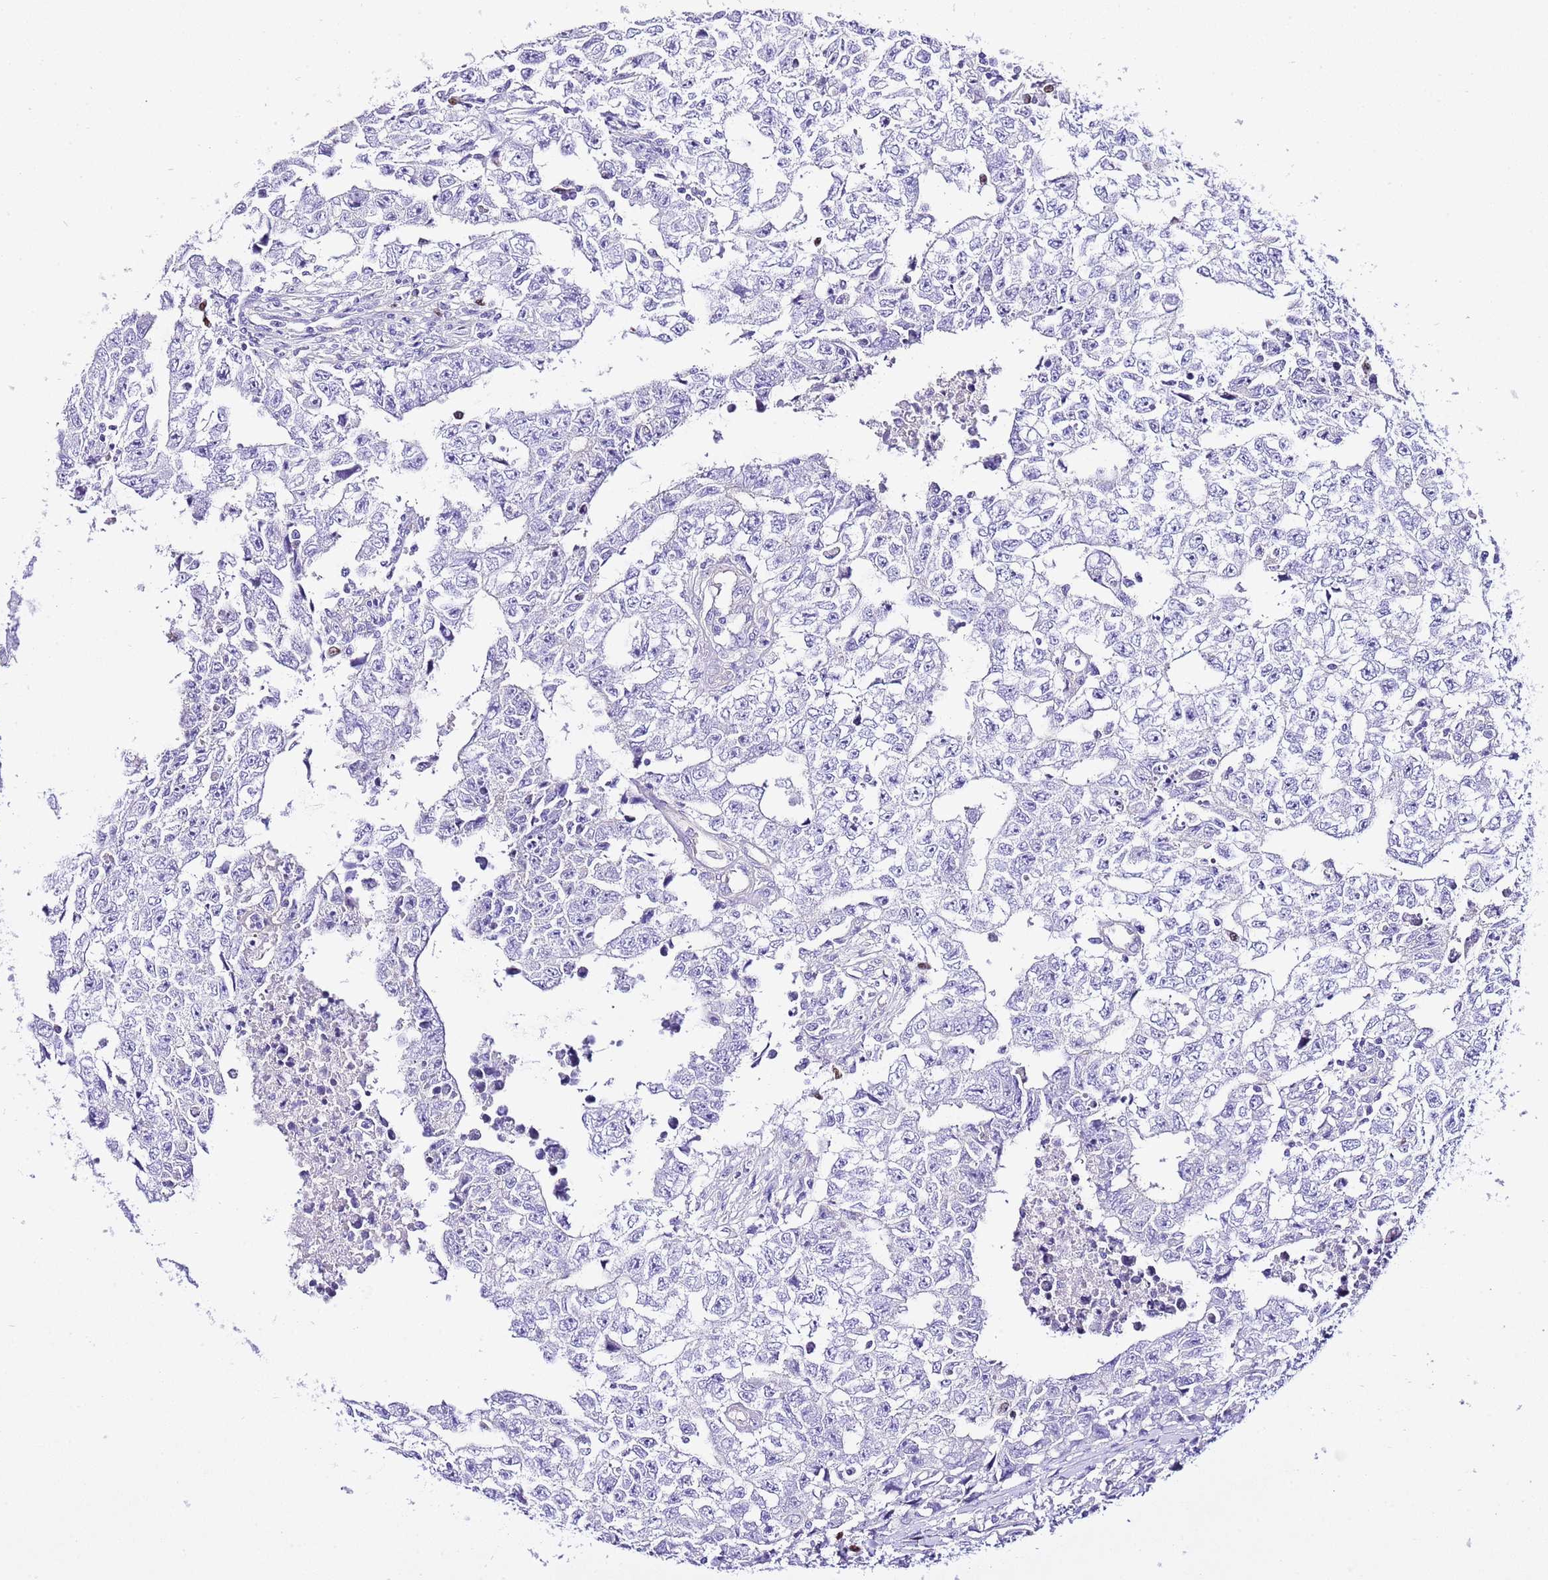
{"staining": {"intensity": "negative", "quantity": "none", "location": "none"}, "tissue": "testis cancer", "cell_type": "Tumor cells", "image_type": "cancer", "snomed": [{"axis": "morphology", "description": "Carcinoma, Embryonal, NOS"}, {"axis": "topography", "description": "Testis"}], "caption": "A histopathology image of testis cancer stained for a protein shows no brown staining in tumor cells.", "gene": "BHLHA15", "patient": {"sex": "male", "age": 25}}